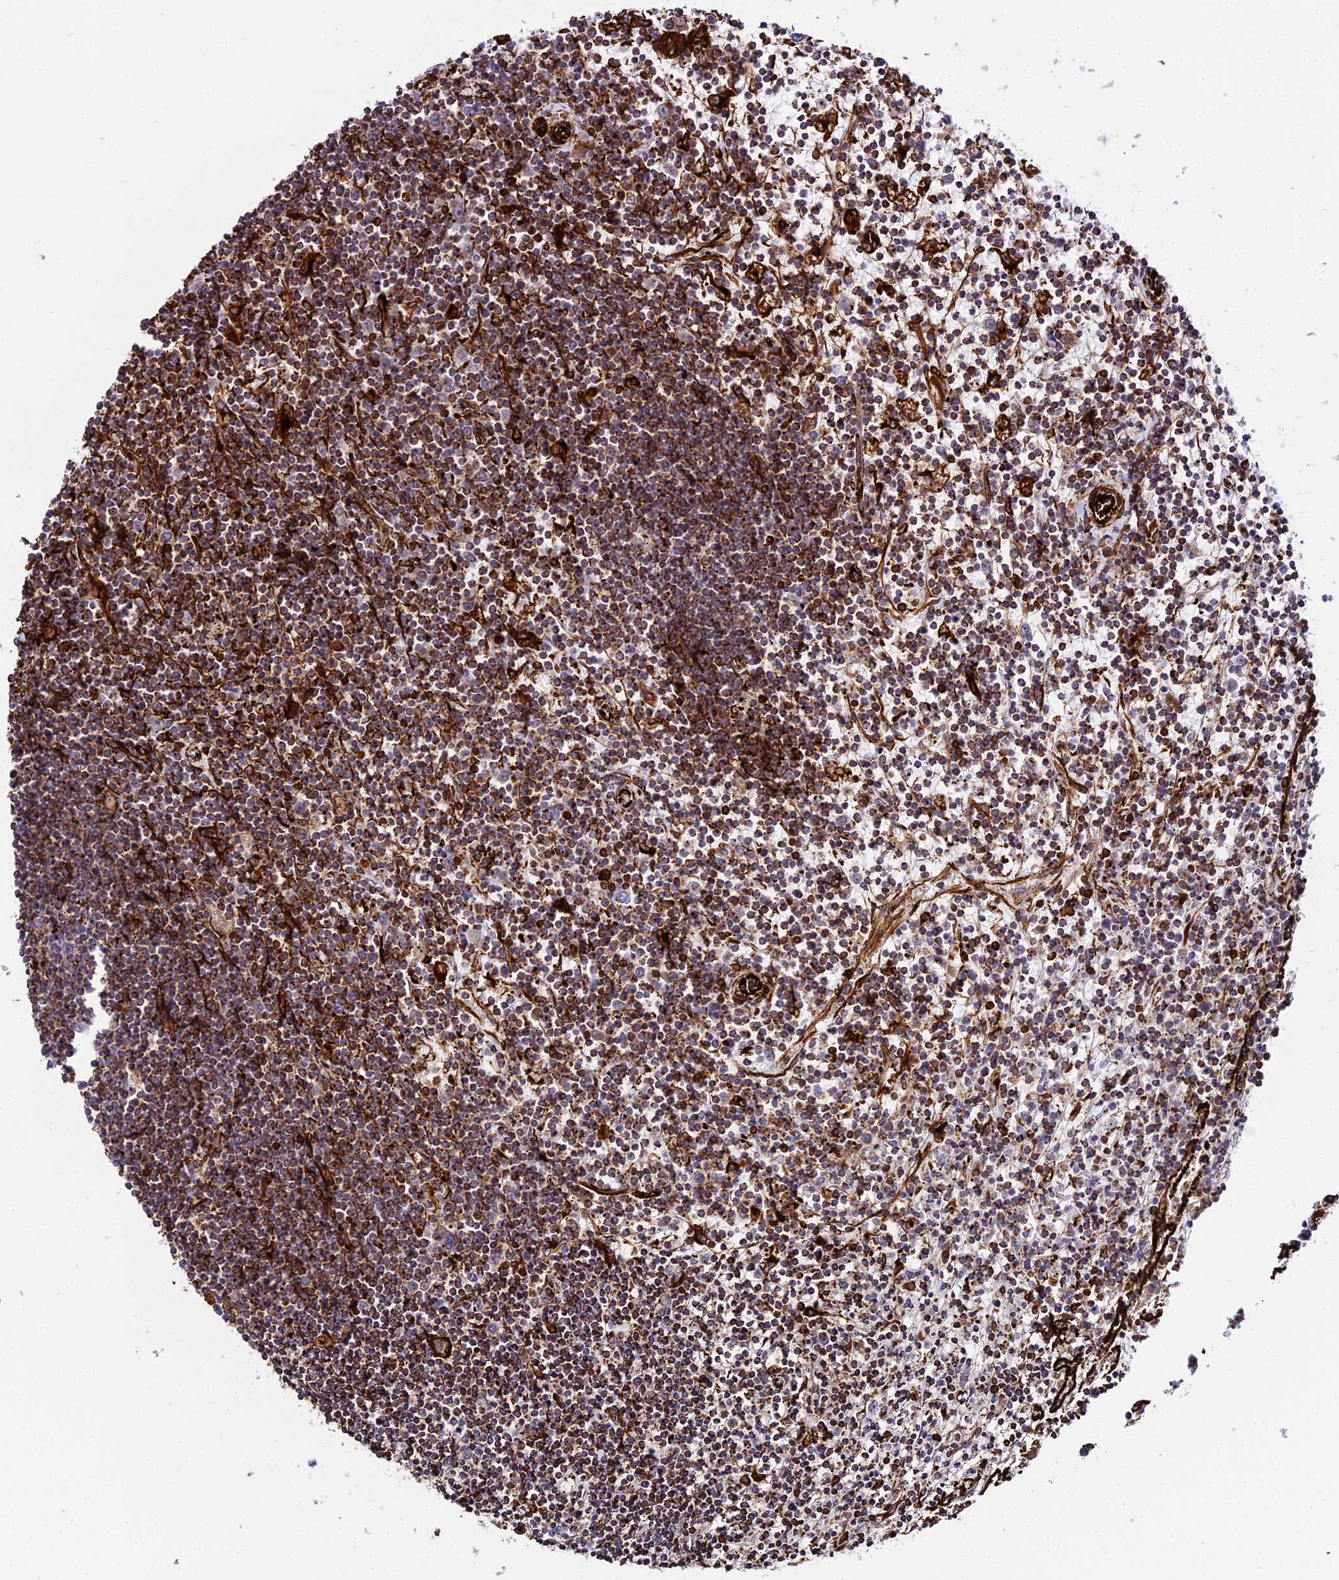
{"staining": {"intensity": "strong", "quantity": ">75%", "location": "cytoplasmic/membranous"}, "tissue": "lymphoma", "cell_type": "Tumor cells", "image_type": "cancer", "snomed": [{"axis": "morphology", "description": "Malignant lymphoma, non-Hodgkin's type, Low grade"}, {"axis": "topography", "description": "Spleen"}], "caption": "Tumor cells show high levels of strong cytoplasmic/membranous expression in approximately >75% of cells in lymphoma.", "gene": "PEX19", "patient": {"sex": "male", "age": 76}}